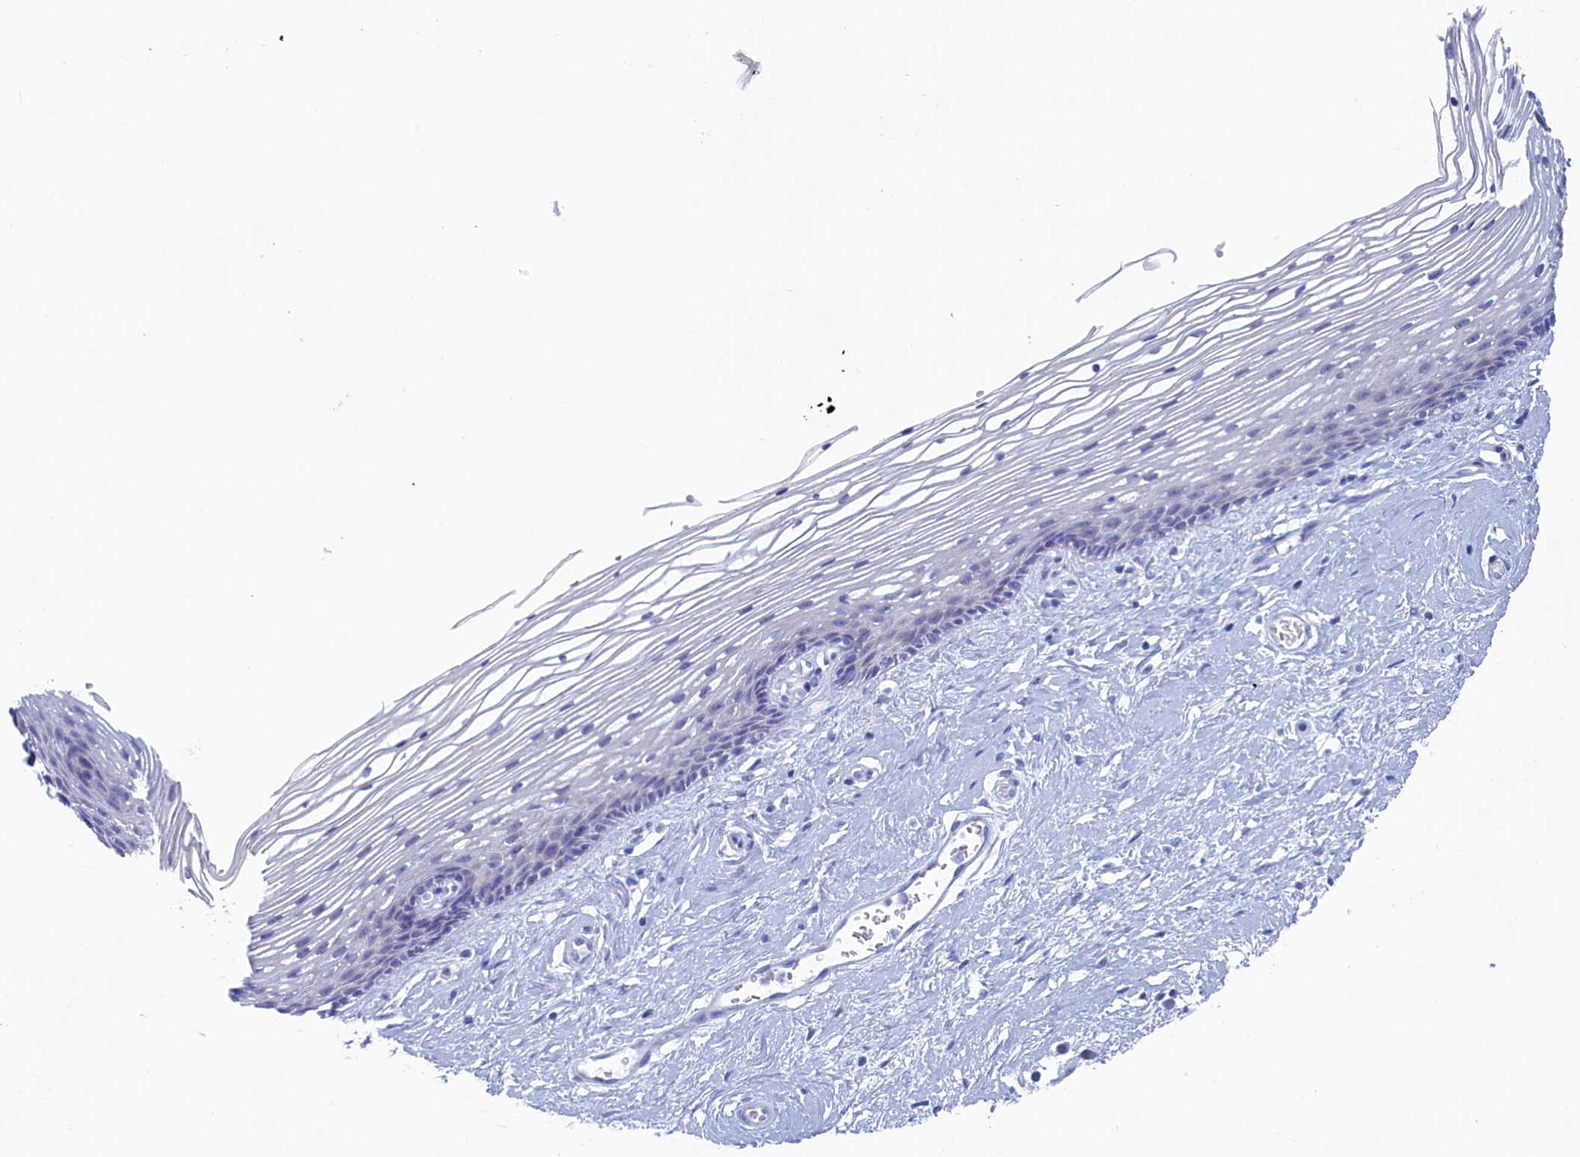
{"staining": {"intensity": "negative", "quantity": "none", "location": "none"}, "tissue": "vagina", "cell_type": "Squamous epithelial cells", "image_type": "normal", "snomed": [{"axis": "morphology", "description": "Normal tissue, NOS"}, {"axis": "topography", "description": "Vagina"}], "caption": "Protein analysis of normal vagina reveals no significant expression in squamous epithelial cells. (Stains: DAB (3,3'-diaminobenzidine) IHC with hematoxylin counter stain, Microscopy: brightfield microscopy at high magnification).", "gene": "WDR76", "patient": {"sex": "female", "age": 46}}